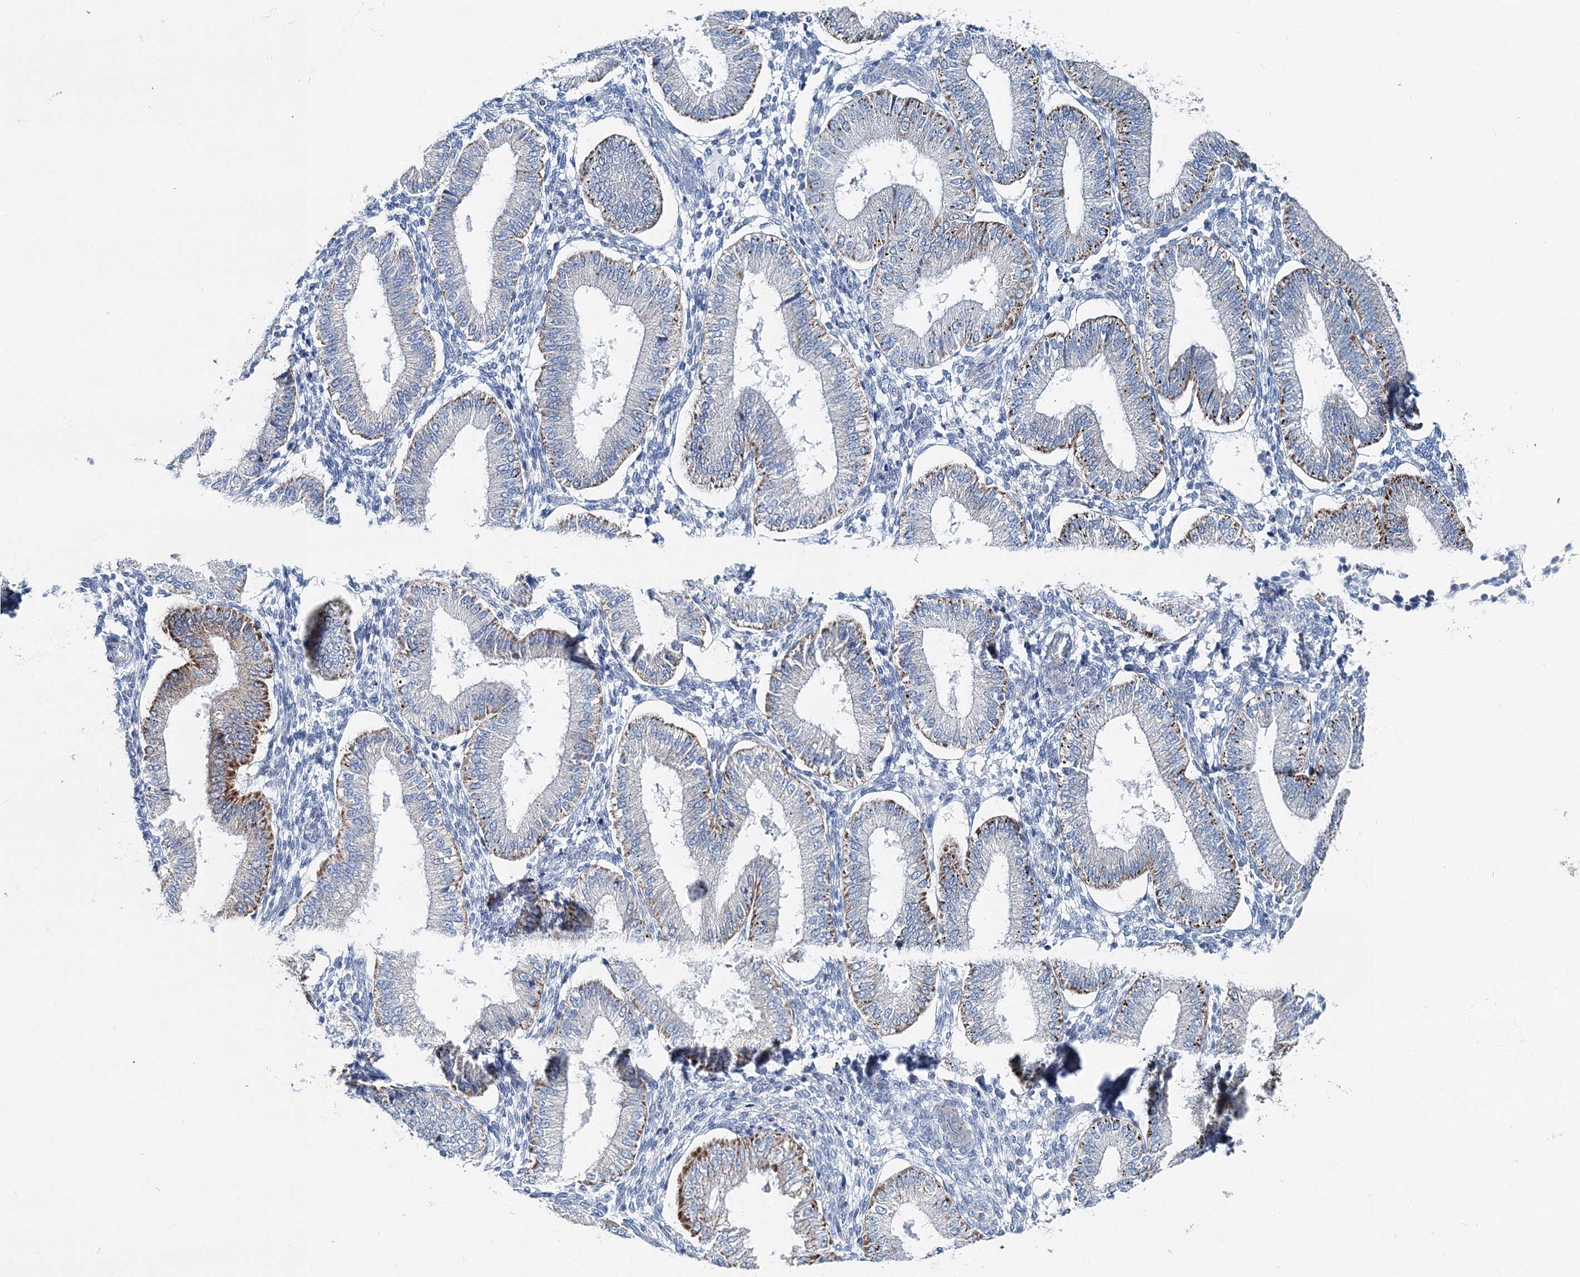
{"staining": {"intensity": "negative", "quantity": "none", "location": "none"}, "tissue": "endometrium", "cell_type": "Cells in endometrial stroma", "image_type": "normal", "snomed": [{"axis": "morphology", "description": "Normal tissue, NOS"}, {"axis": "topography", "description": "Endometrium"}], "caption": "A high-resolution micrograph shows IHC staining of unremarkable endometrium, which reveals no significant positivity in cells in endometrial stroma. (DAB (3,3'-diaminobenzidine) IHC, high magnification).", "gene": "GABARAPL2", "patient": {"sex": "female", "age": 39}}